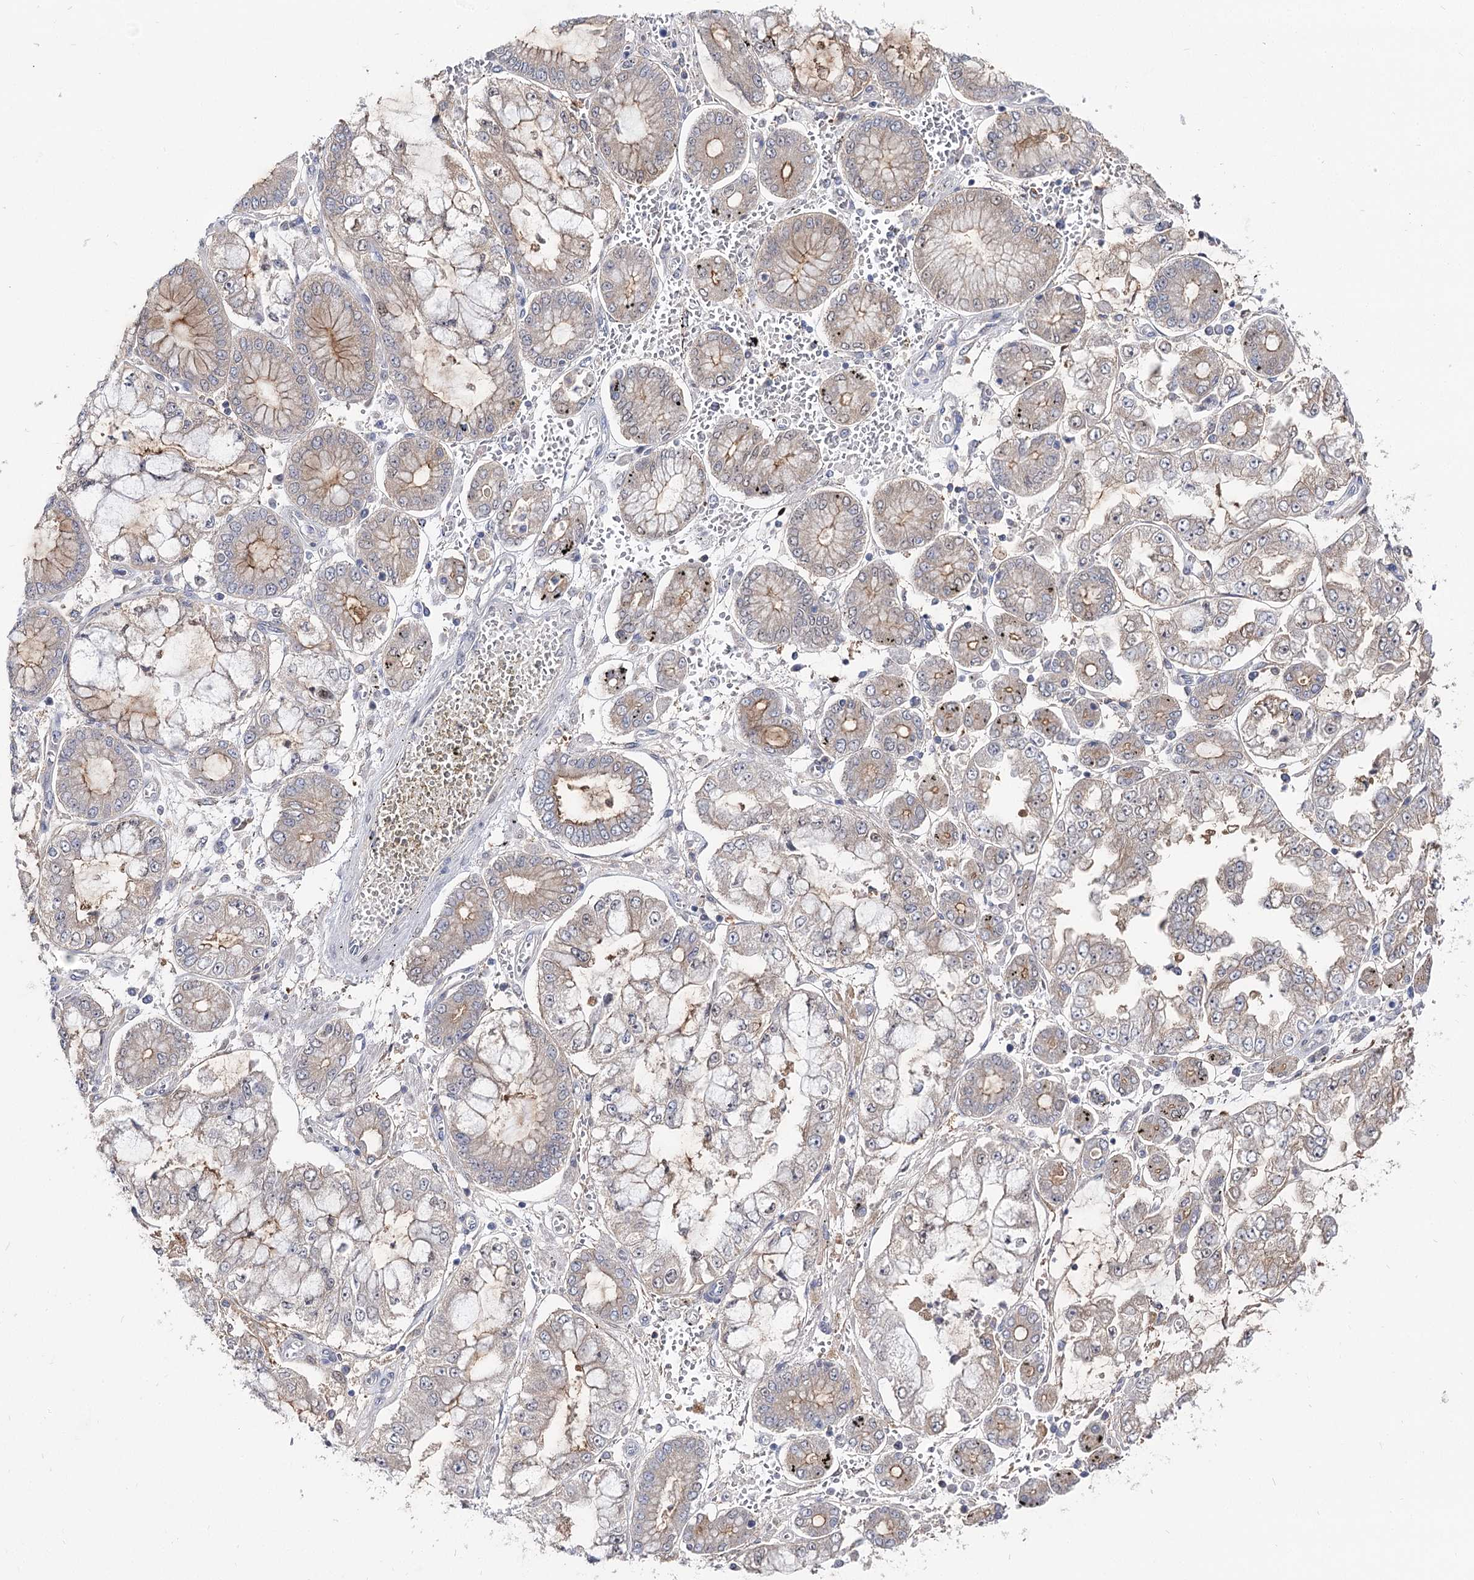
{"staining": {"intensity": "negative", "quantity": "none", "location": "none"}, "tissue": "stomach cancer", "cell_type": "Tumor cells", "image_type": "cancer", "snomed": [{"axis": "morphology", "description": "Adenocarcinoma, NOS"}, {"axis": "topography", "description": "Stomach"}], "caption": "DAB (3,3'-diaminobenzidine) immunohistochemical staining of human stomach cancer shows no significant positivity in tumor cells.", "gene": "UGP2", "patient": {"sex": "male", "age": 76}}